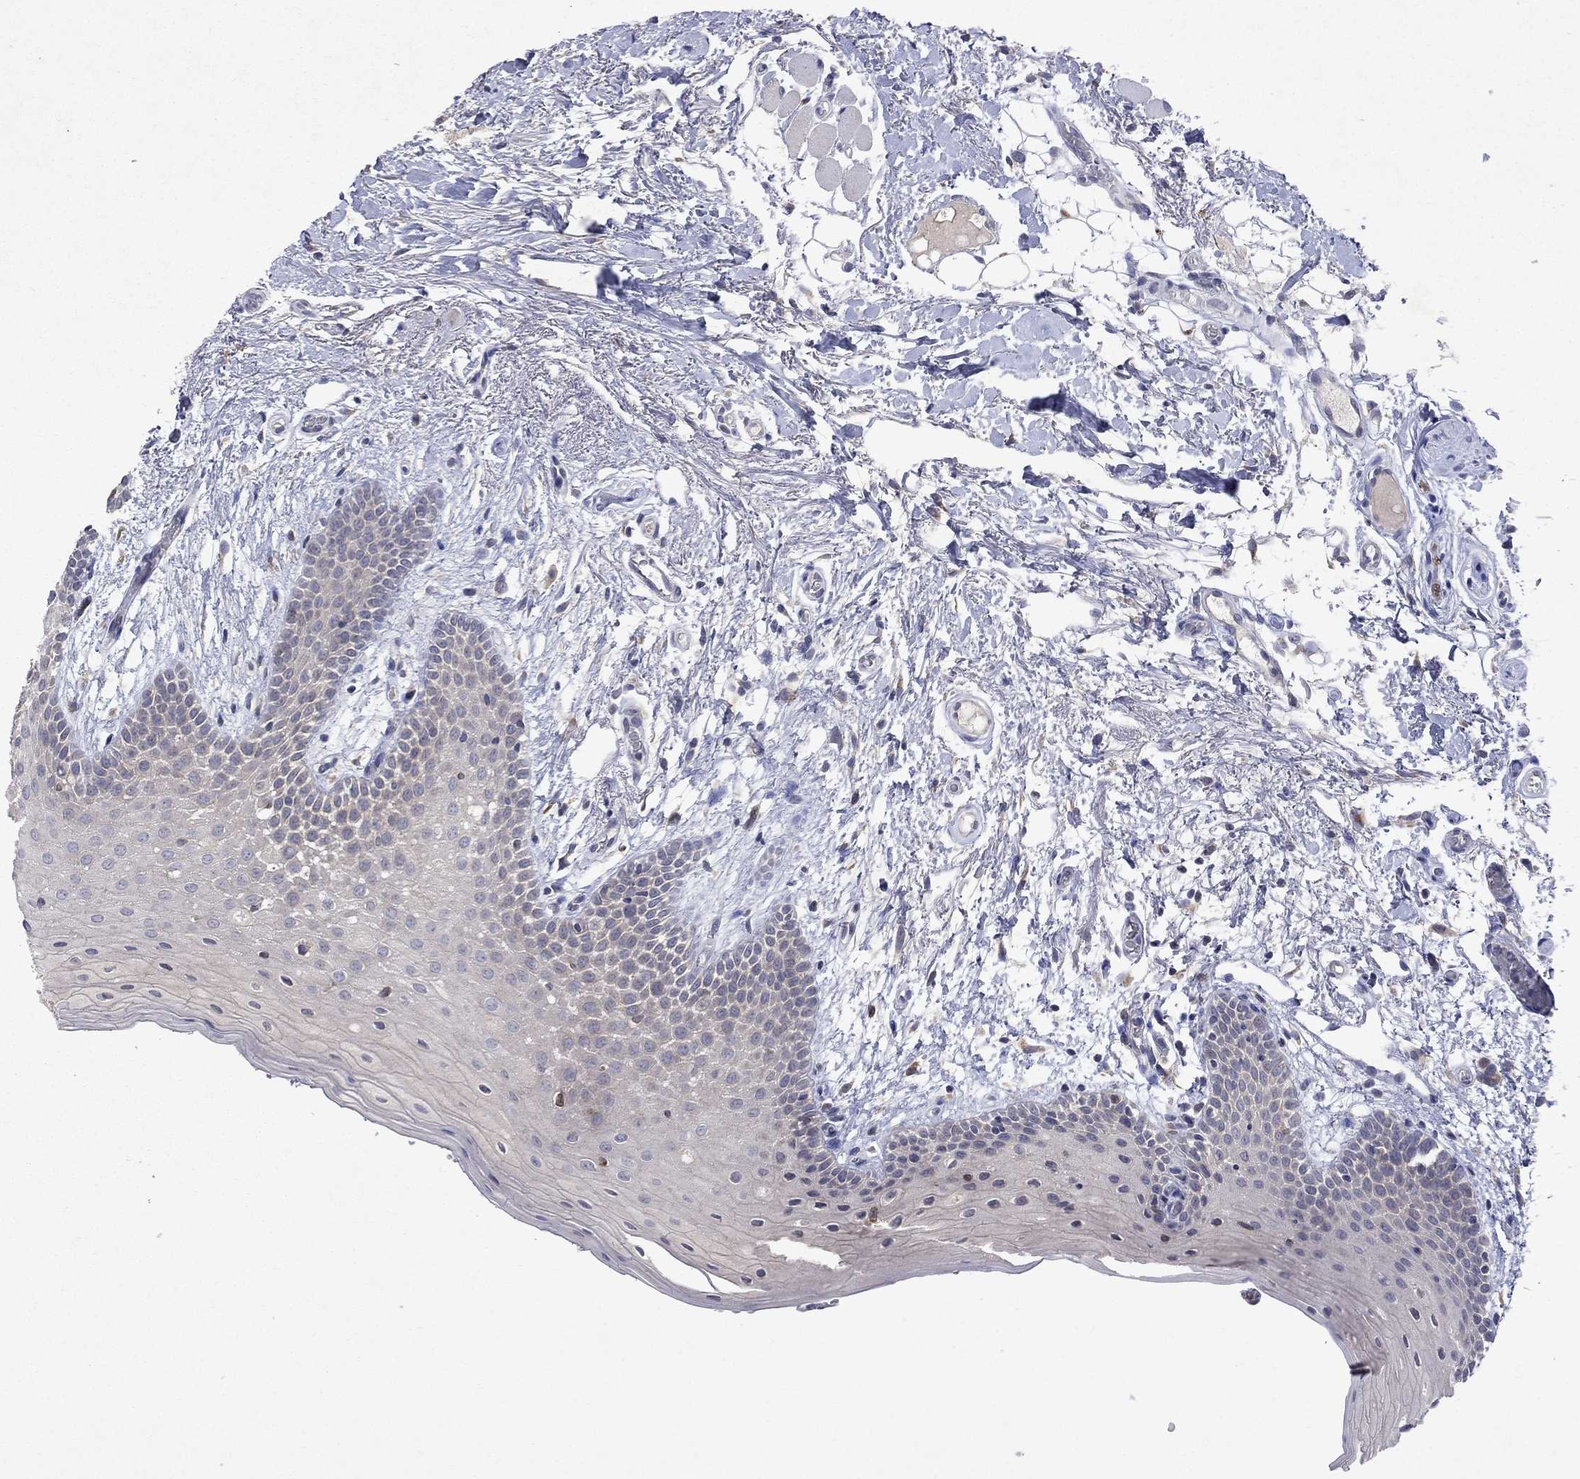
{"staining": {"intensity": "negative", "quantity": "none", "location": "none"}, "tissue": "oral mucosa", "cell_type": "Squamous epithelial cells", "image_type": "normal", "snomed": [{"axis": "morphology", "description": "Normal tissue, NOS"}, {"axis": "topography", "description": "Oral tissue"}, {"axis": "topography", "description": "Tounge, NOS"}], "caption": "Oral mucosa was stained to show a protein in brown. There is no significant expression in squamous epithelial cells. (Brightfield microscopy of DAB IHC at high magnification).", "gene": "TMEM97", "patient": {"sex": "female", "age": 86}}